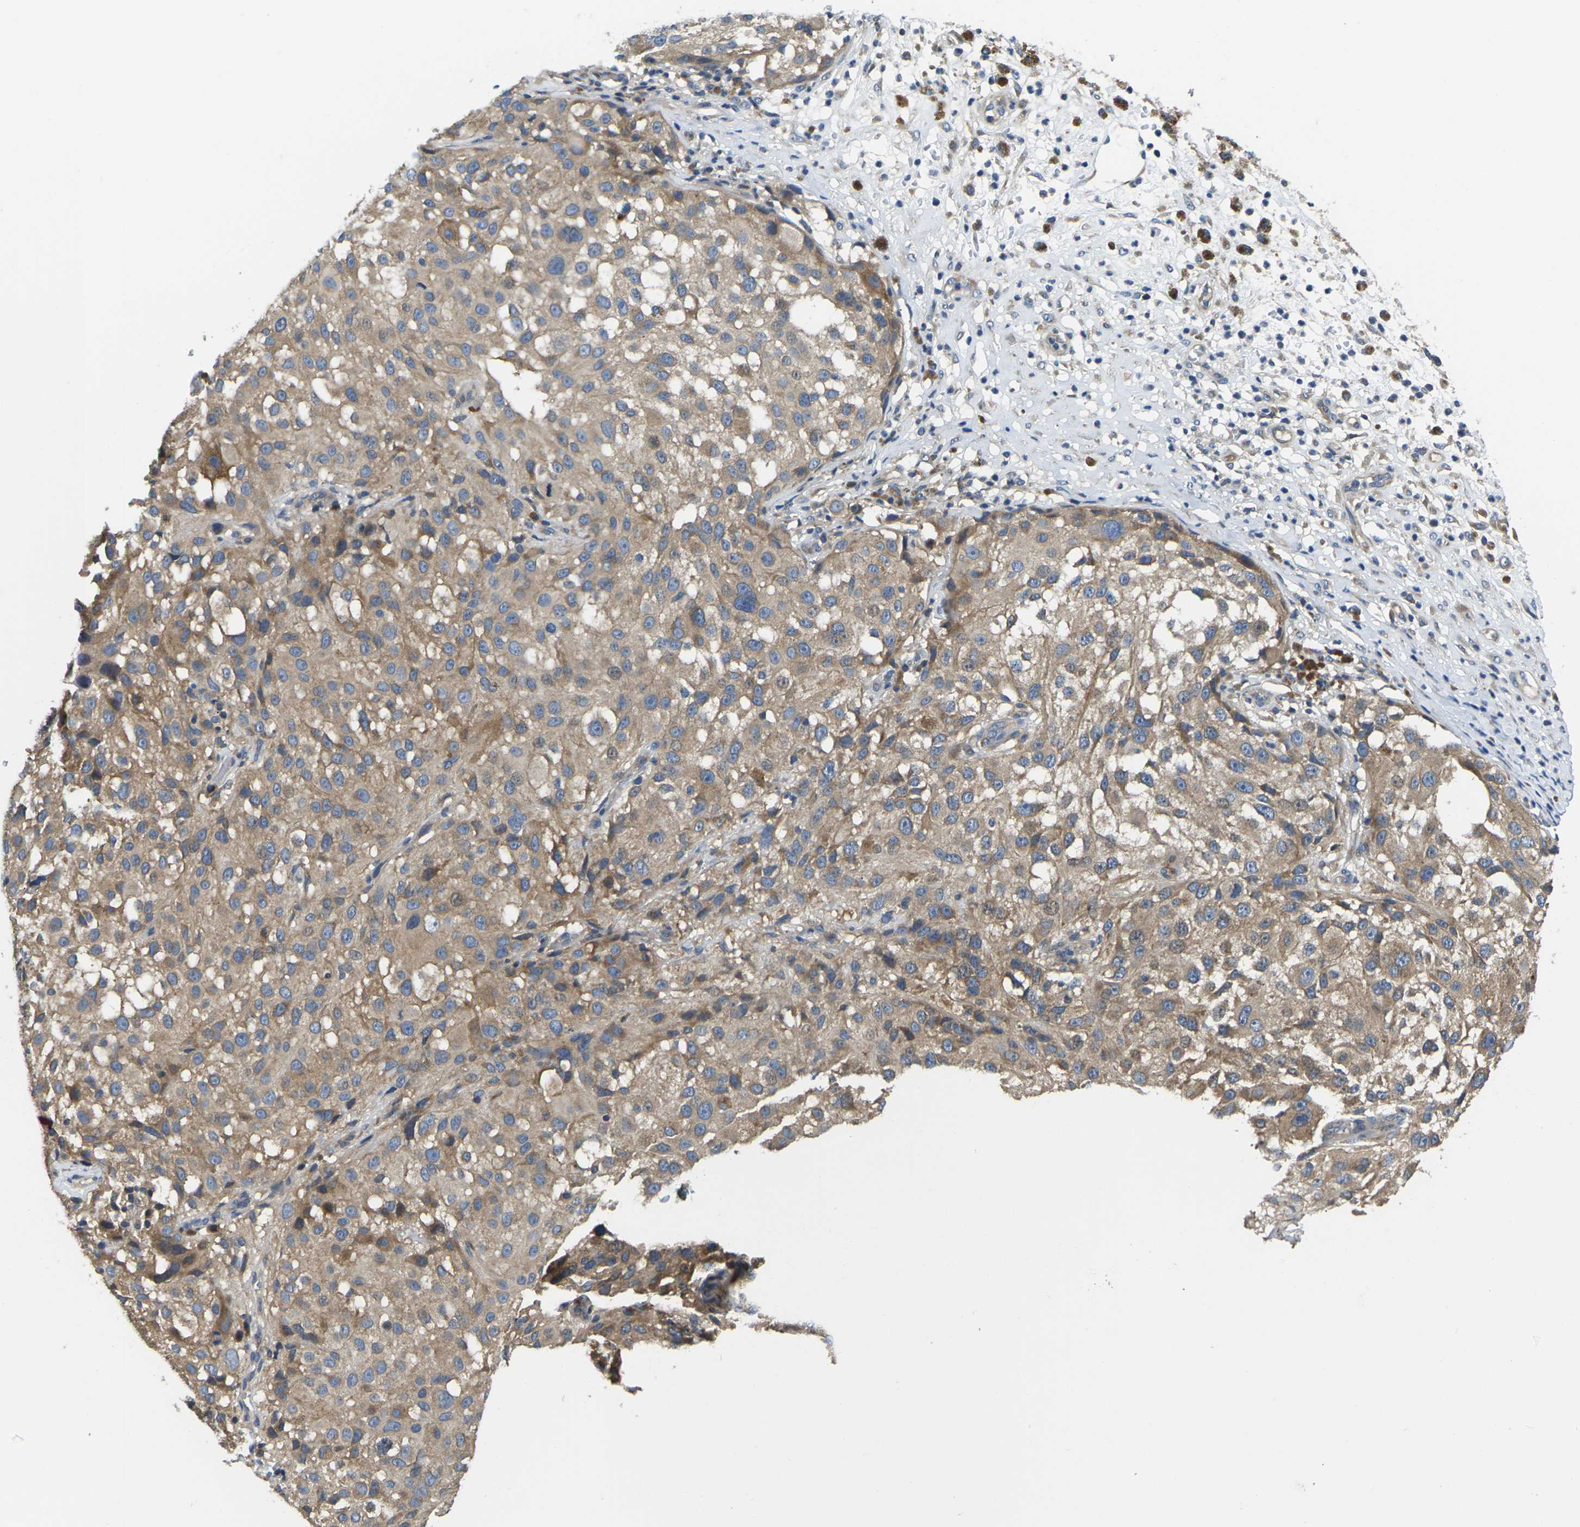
{"staining": {"intensity": "weak", "quantity": ">75%", "location": "cytoplasmic/membranous"}, "tissue": "melanoma", "cell_type": "Tumor cells", "image_type": "cancer", "snomed": [{"axis": "morphology", "description": "Necrosis, NOS"}, {"axis": "morphology", "description": "Malignant melanoma, NOS"}, {"axis": "topography", "description": "Skin"}], "caption": "Weak cytoplasmic/membranous protein positivity is appreciated in approximately >75% of tumor cells in melanoma. The staining was performed using DAB, with brown indicating positive protein expression. Nuclei are stained blue with hematoxylin.", "gene": "TMCC2", "patient": {"sex": "female", "age": 87}}